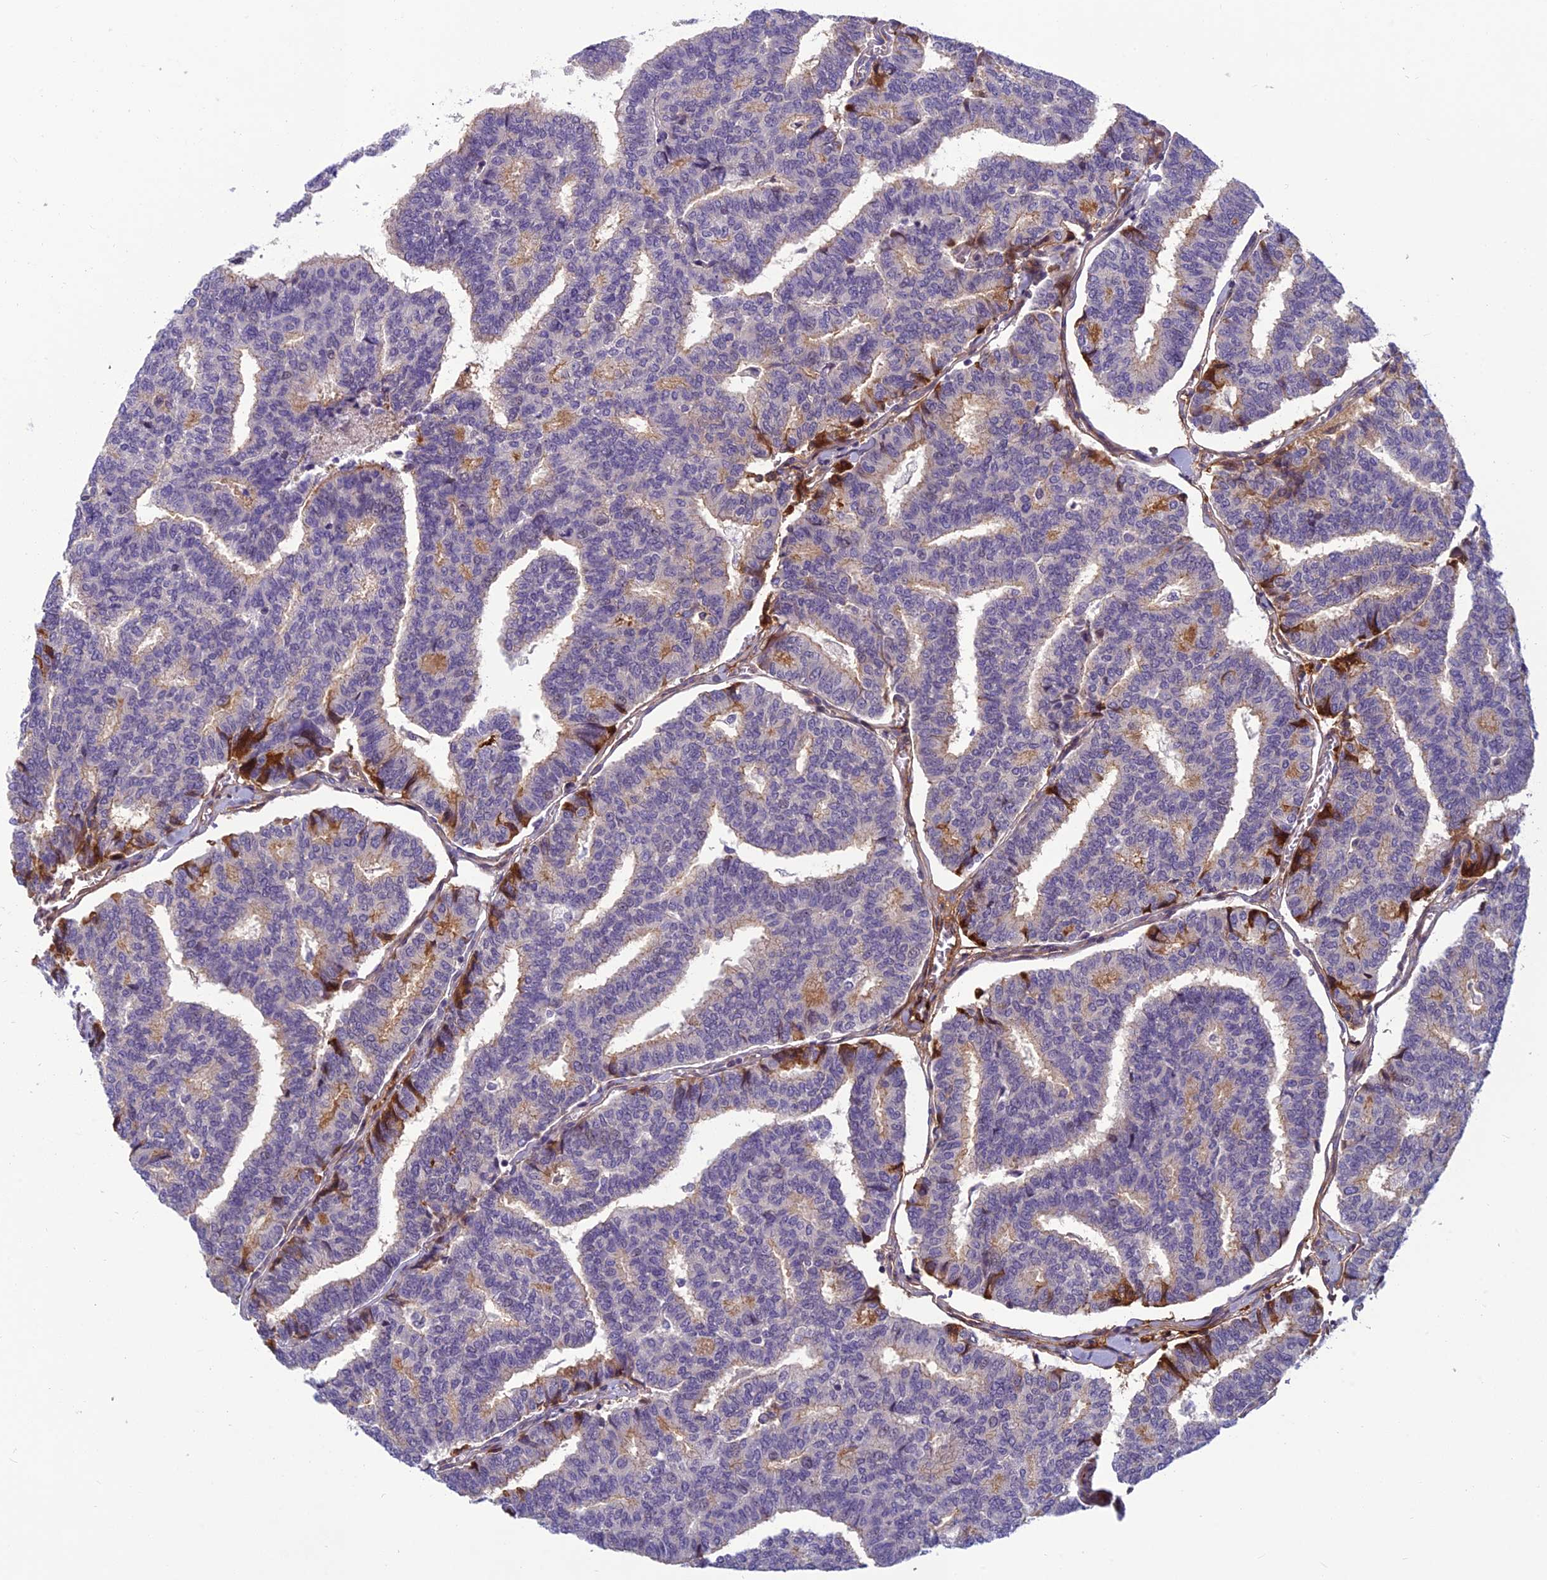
{"staining": {"intensity": "negative", "quantity": "none", "location": "none"}, "tissue": "thyroid cancer", "cell_type": "Tumor cells", "image_type": "cancer", "snomed": [{"axis": "morphology", "description": "Papillary adenocarcinoma, NOS"}, {"axis": "topography", "description": "Thyroid gland"}], "caption": "The image demonstrates no significant expression in tumor cells of thyroid cancer.", "gene": "CLEC11A", "patient": {"sex": "female", "age": 35}}